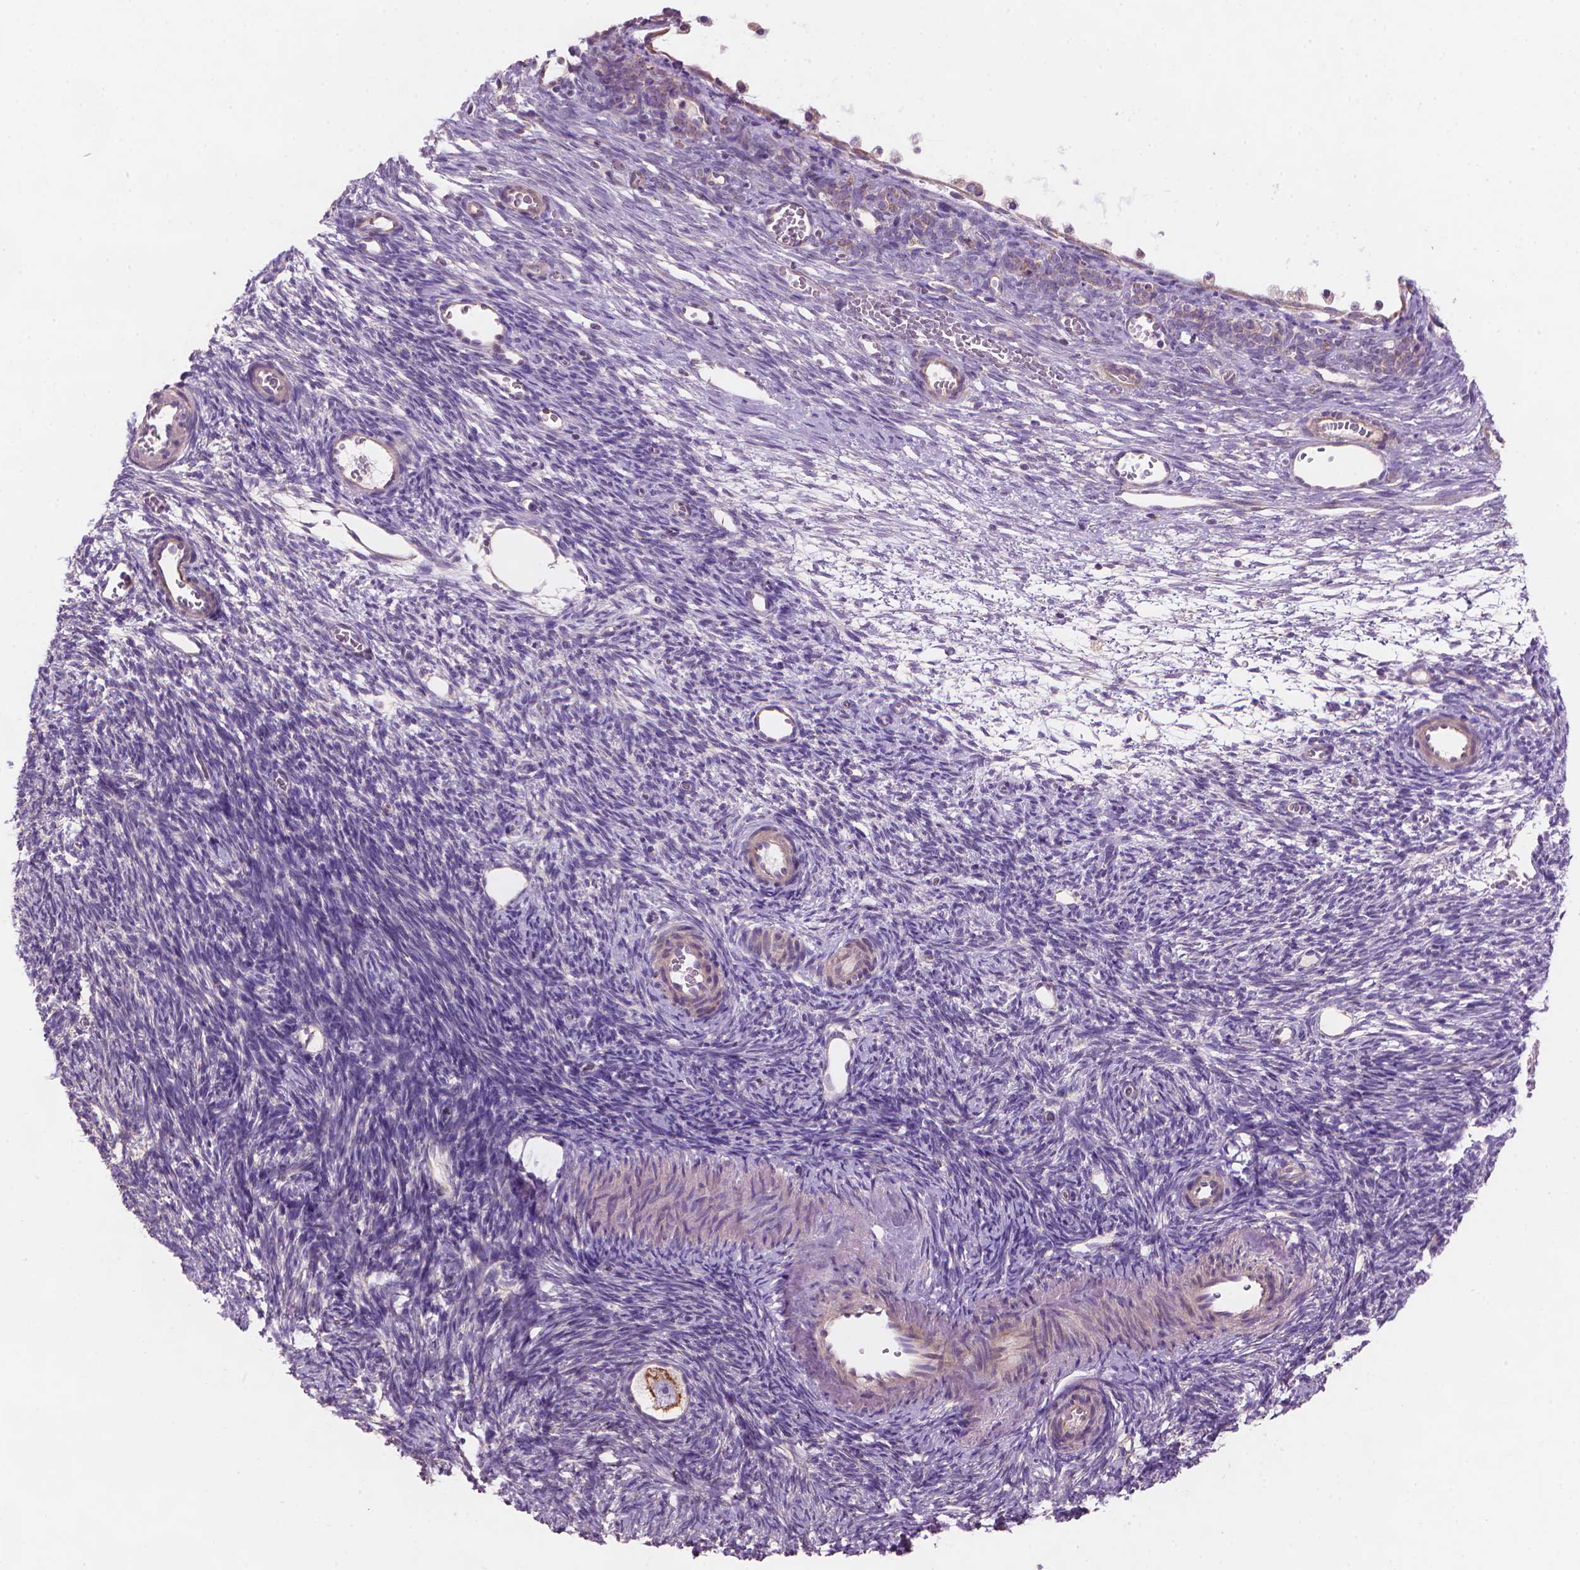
{"staining": {"intensity": "moderate", "quantity": "<25%", "location": "cytoplasmic/membranous"}, "tissue": "ovary", "cell_type": "Follicle cells", "image_type": "normal", "snomed": [{"axis": "morphology", "description": "Normal tissue, NOS"}, {"axis": "topography", "description": "Ovary"}], "caption": "IHC (DAB (3,3'-diaminobenzidine)) staining of benign ovary demonstrates moderate cytoplasmic/membranous protein expression in approximately <25% of follicle cells.", "gene": "TTC29", "patient": {"sex": "female", "age": 34}}